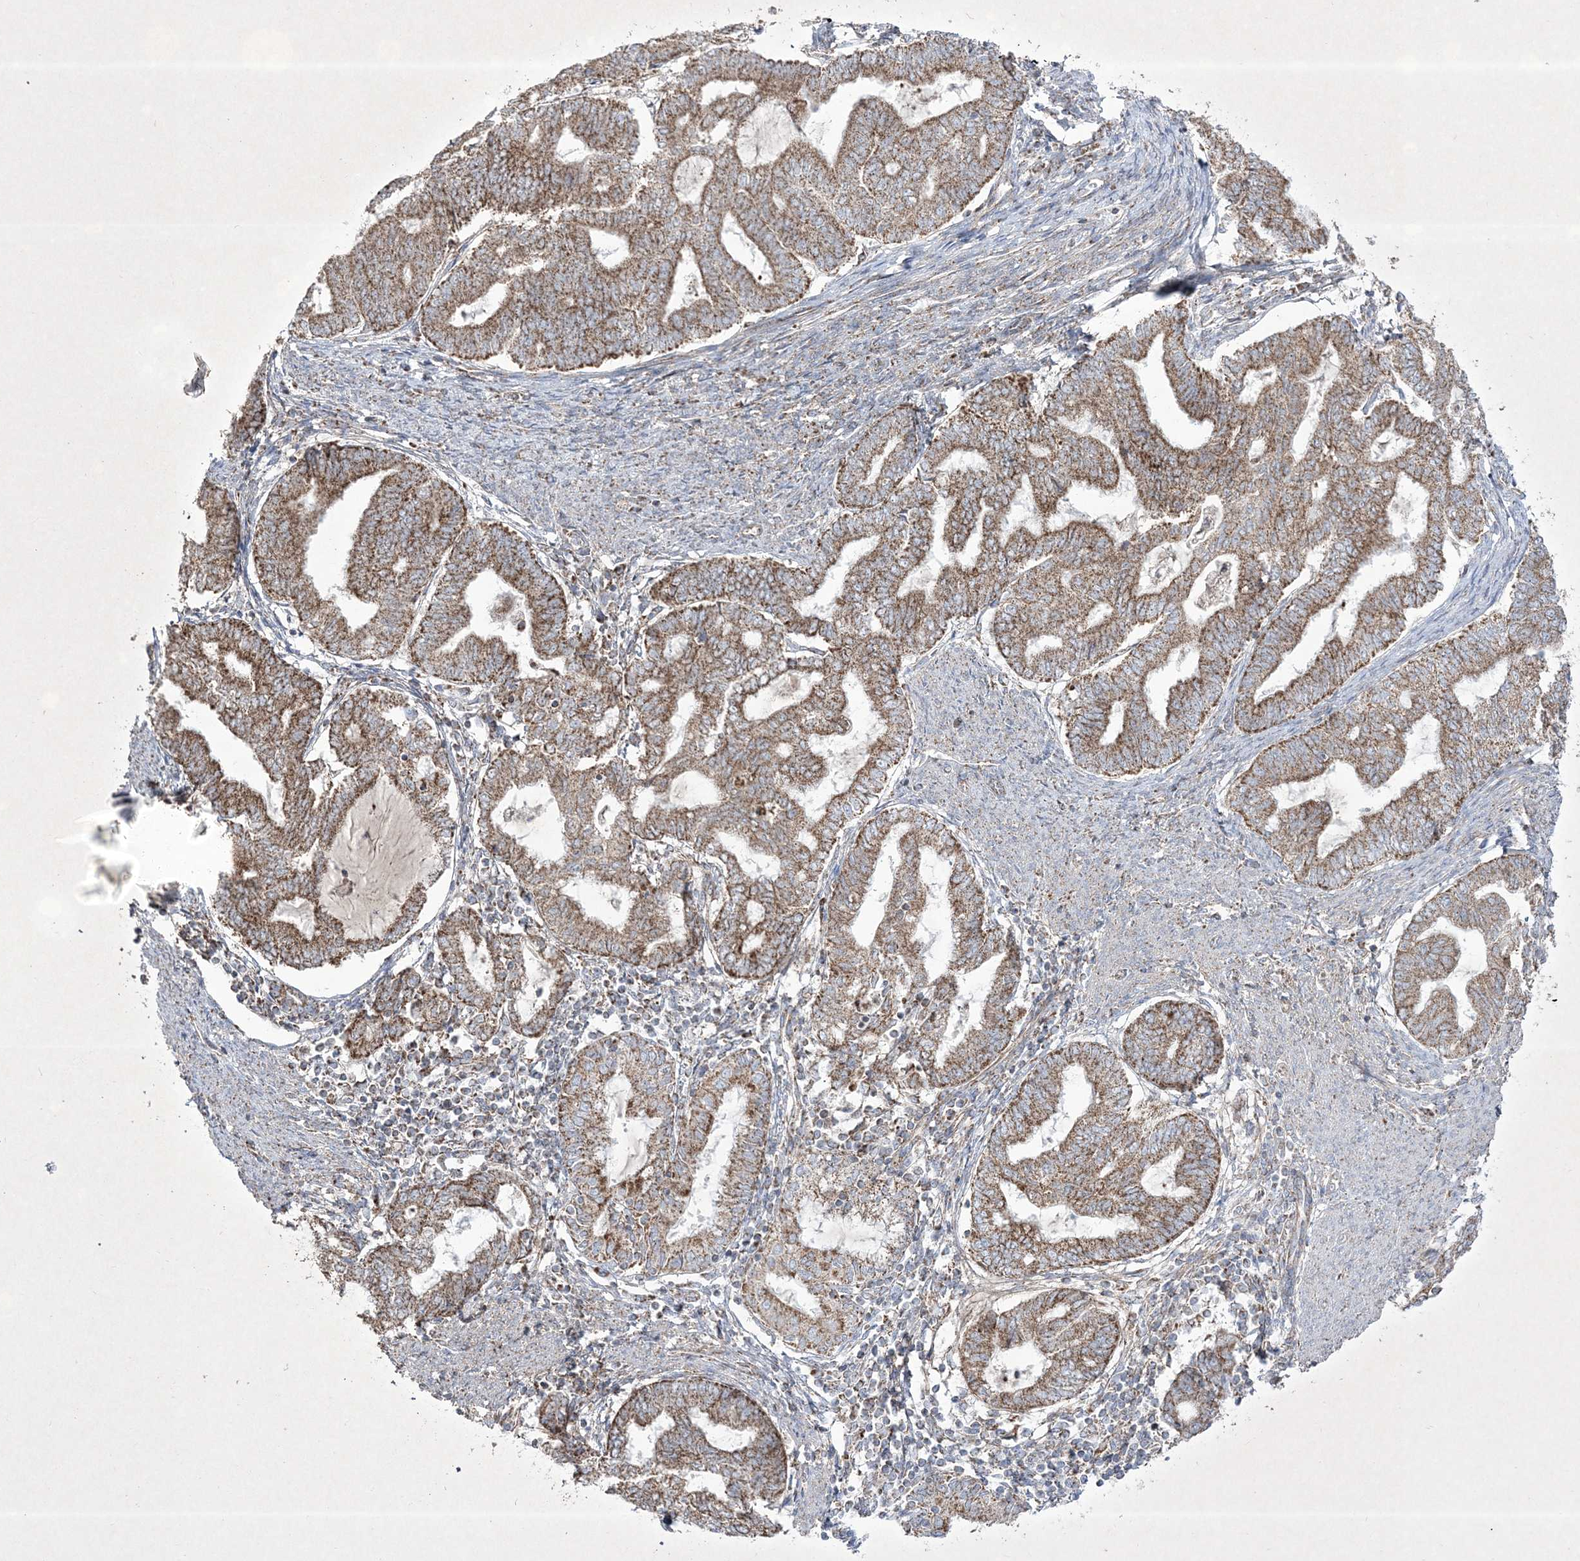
{"staining": {"intensity": "moderate", "quantity": ">75%", "location": "cytoplasmic/membranous"}, "tissue": "endometrial cancer", "cell_type": "Tumor cells", "image_type": "cancer", "snomed": [{"axis": "morphology", "description": "Adenocarcinoma, NOS"}, {"axis": "topography", "description": "Endometrium"}], "caption": "This histopathology image exhibits endometrial cancer stained with IHC to label a protein in brown. The cytoplasmic/membranous of tumor cells show moderate positivity for the protein. Nuclei are counter-stained blue.", "gene": "RICTOR", "patient": {"sex": "female", "age": 79}}